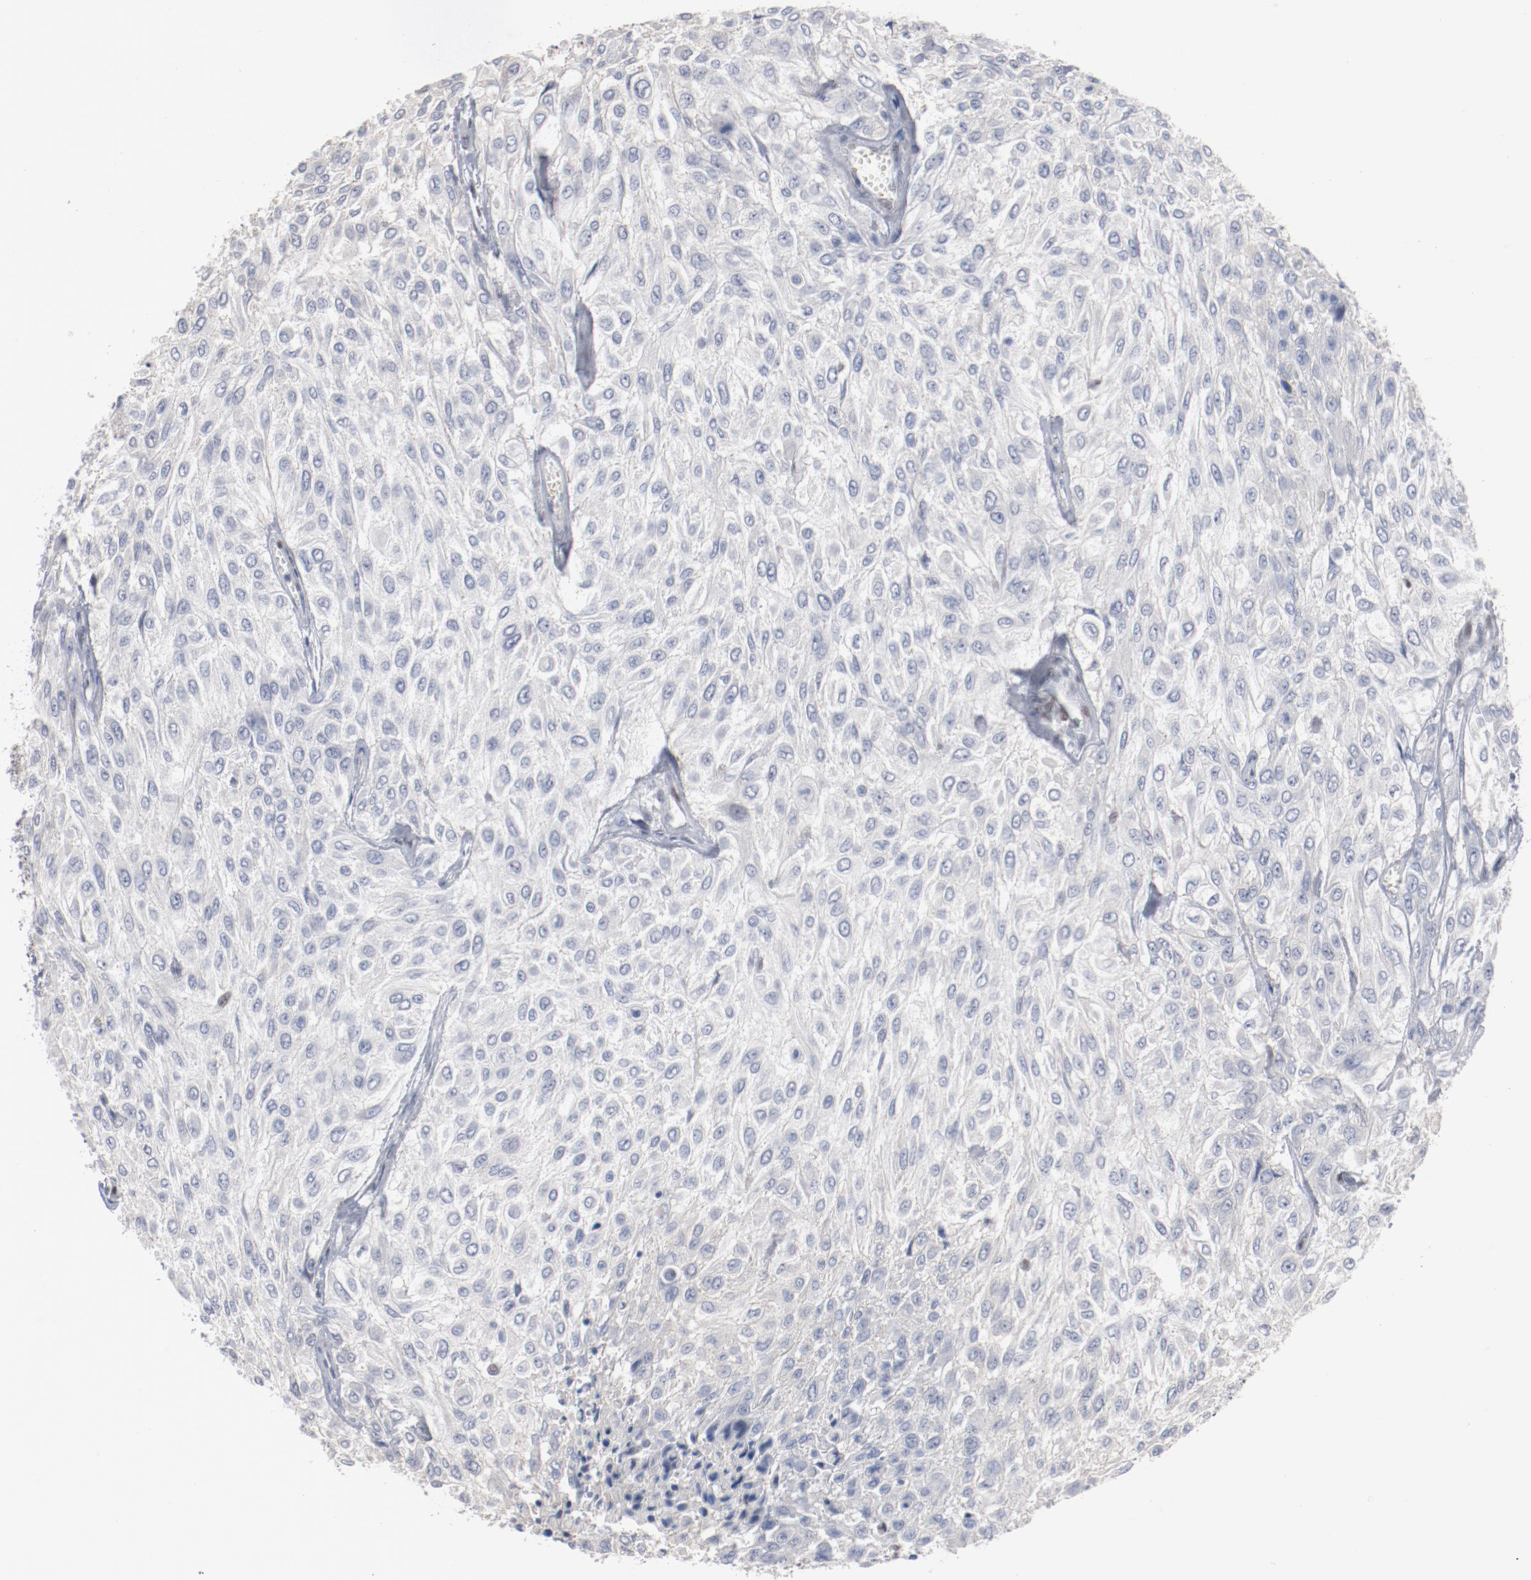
{"staining": {"intensity": "negative", "quantity": "none", "location": "none"}, "tissue": "urothelial cancer", "cell_type": "Tumor cells", "image_type": "cancer", "snomed": [{"axis": "morphology", "description": "Urothelial carcinoma, High grade"}, {"axis": "topography", "description": "Urinary bladder"}], "caption": "Immunohistochemical staining of high-grade urothelial carcinoma shows no significant staining in tumor cells. (Stains: DAB immunohistochemistry (IHC) with hematoxylin counter stain, Microscopy: brightfield microscopy at high magnification).", "gene": "ZEB2", "patient": {"sex": "male", "age": 57}}